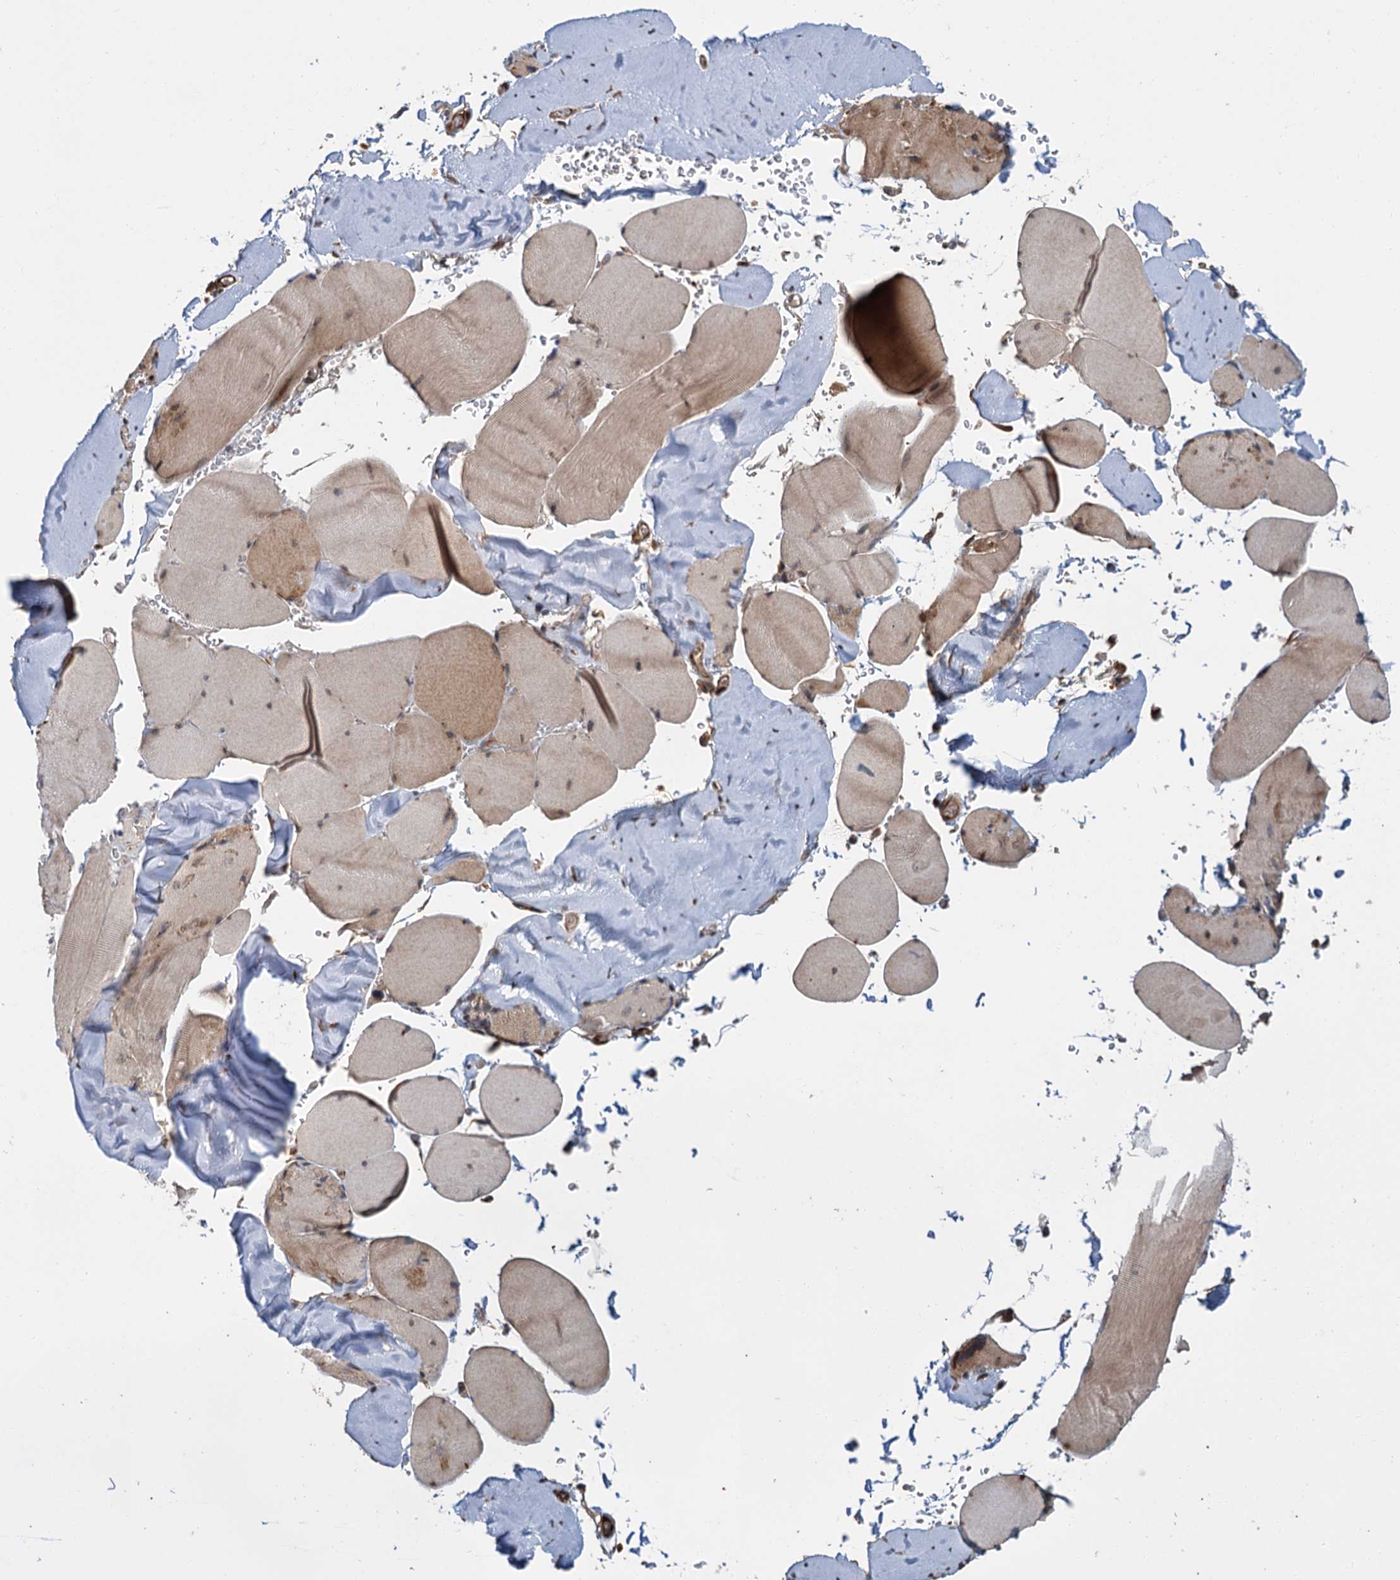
{"staining": {"intensity": "moderate", "quantity": ">75%", "location": "cytoplasmic/membranous"}, "tissue": "skeletal muscle", "cell_type": "Myocytes", "image_type": "normal", "snomed": [{"axis": "morphology", "description": "Normal tissue, NOS"}, {"axis": "topography", "description": "Skeletal muscle"}, {"axis": "topography", "description": "Head-Neck"}], "caption": "Myocytes display moderate cytoplasmic/membranous expression in approximately >75% of cells in normal skeletal muscle. (Stains: DAB (3,3'-diaminobenzidine) in brown, nuclei in blue, Microscopy: brightfield microscopy at high magnification).", "gene": "KANSL2", "patient": {"sex": "male", "age": 66}}